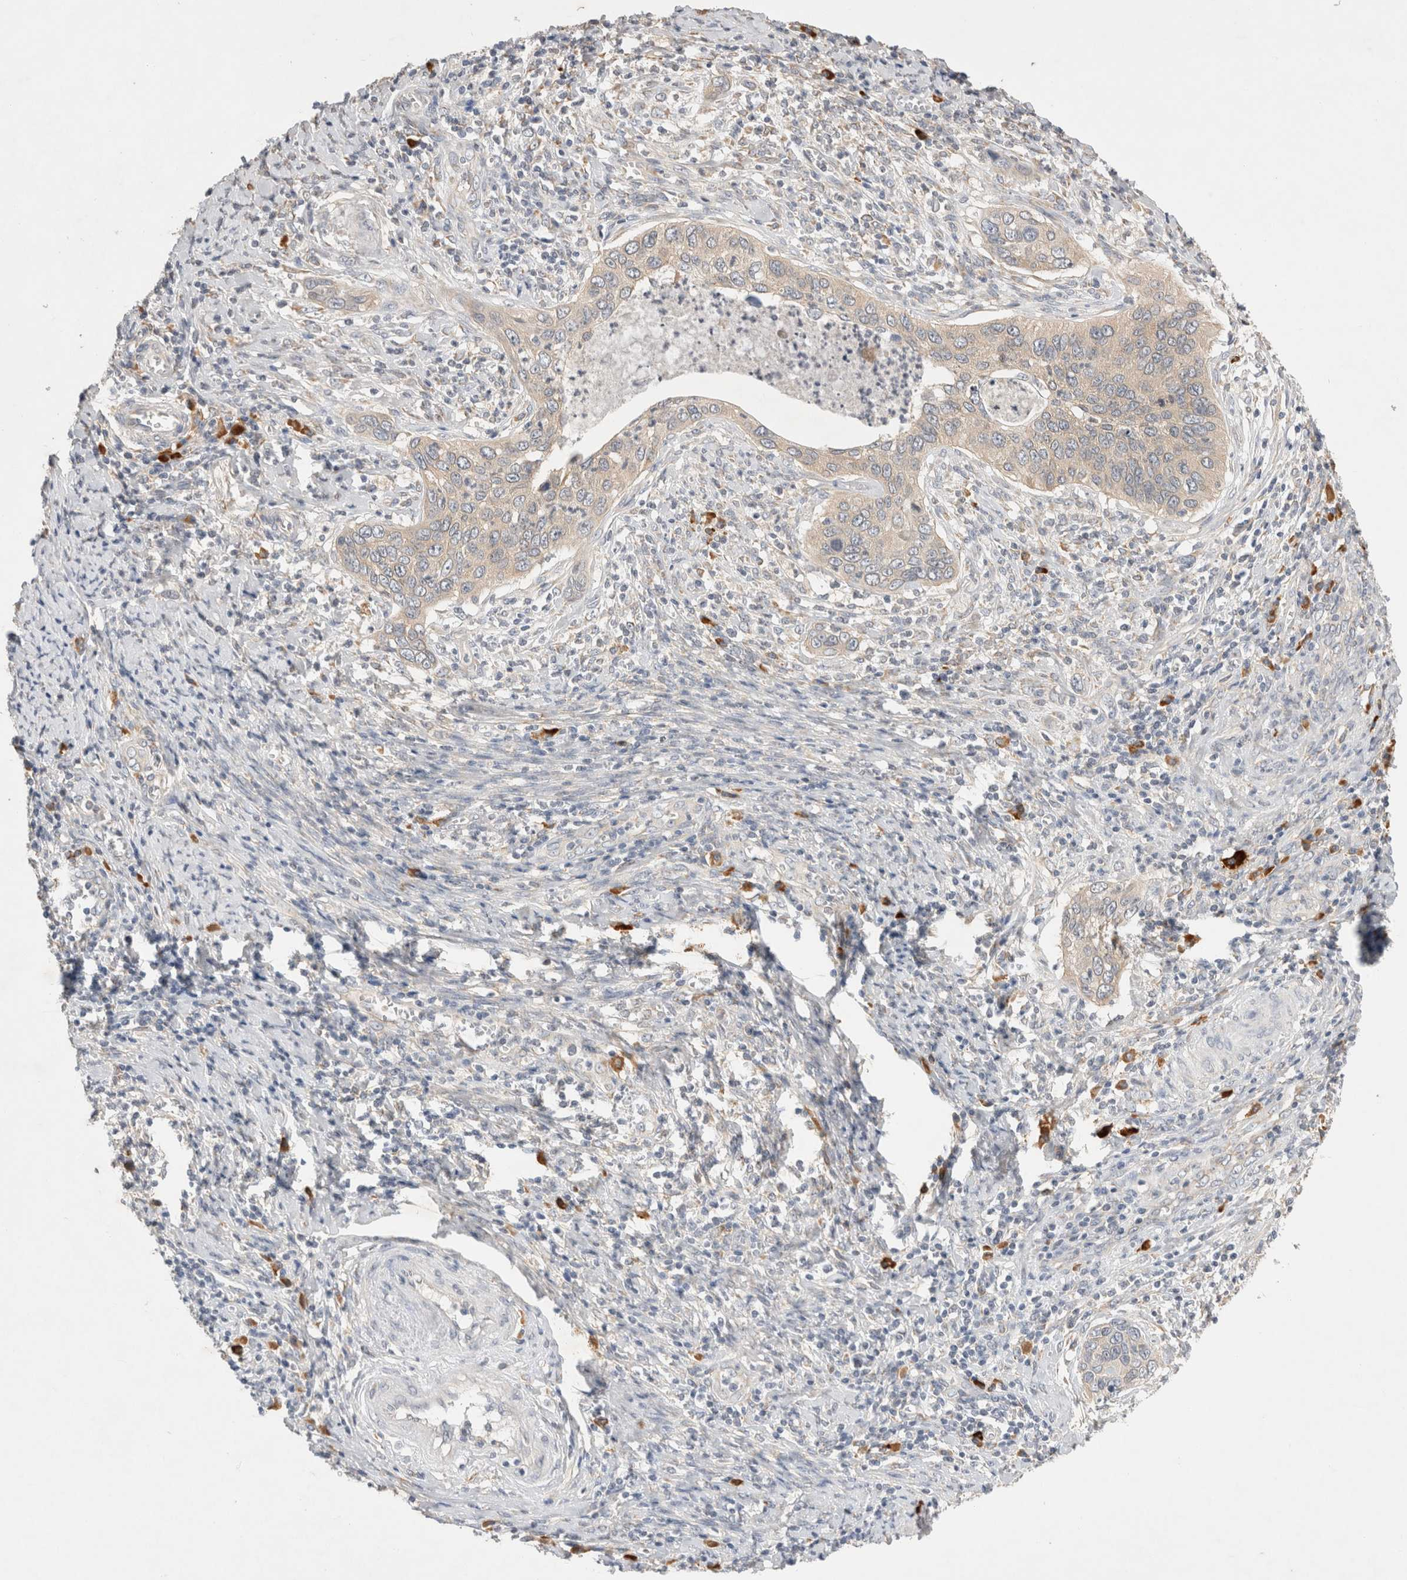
{"staining": {"intensity": "weak", "quantity": "25%-75%", "location": "cytoplasmic/membranous"}, "tissue": "cervical cancer", "cell_type": "Tumor cells", "image_type": "cancer", "snomed": [{"axis": "morphology", "description": "Squamous cell carcinoma, NOS"}, {"axis": "topography", "description": "Cervix"}], "caption": "A low amount of weak cytoplasmic/membranous expression is appreciated in approximately 25%-75% of tumor cells in cervical cancer (squamous cell carcinoma) tissue.", "gene": "NEDD4L", "patient": {"sex": "female", "age": 53}}